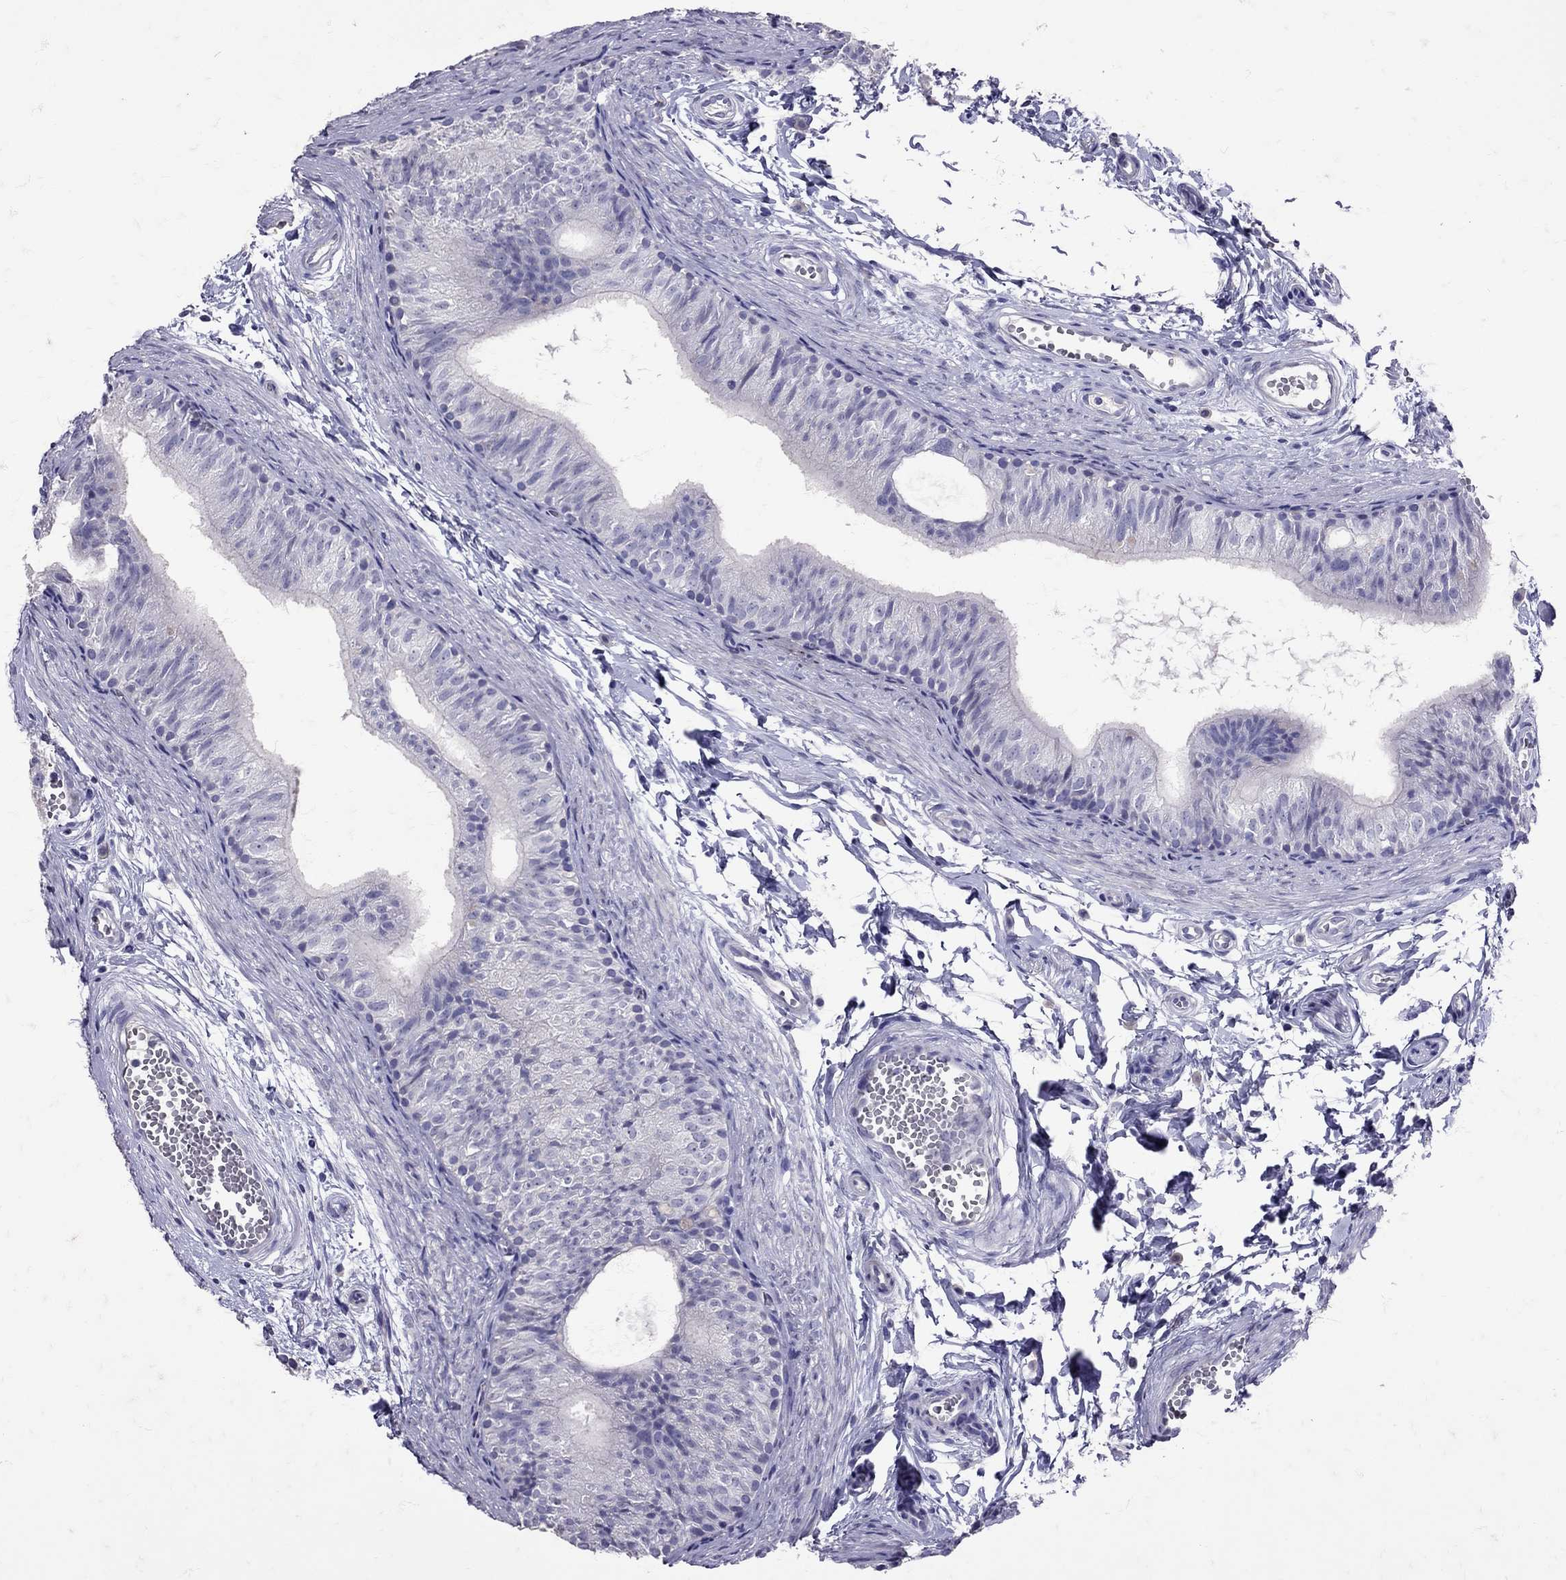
{"staining": {"intensity": "negative", "quantity": "none", "location": "none"}, "tissue": "epididymis", "cell_type": "Glandular cells", "image_type": "normal", "snomed": [{"axis": "morphology", "description": "Normal tissue, NOS"}, {"axis": "topography", "description": "Epididymis"}], "caption": "This is a micrograph of immunohistochemistry (IHC) staining of benign epididymis, which shows no expression in glandular cells.", "gene": "SST", "patient": {"sex": "male", "age": 22}}